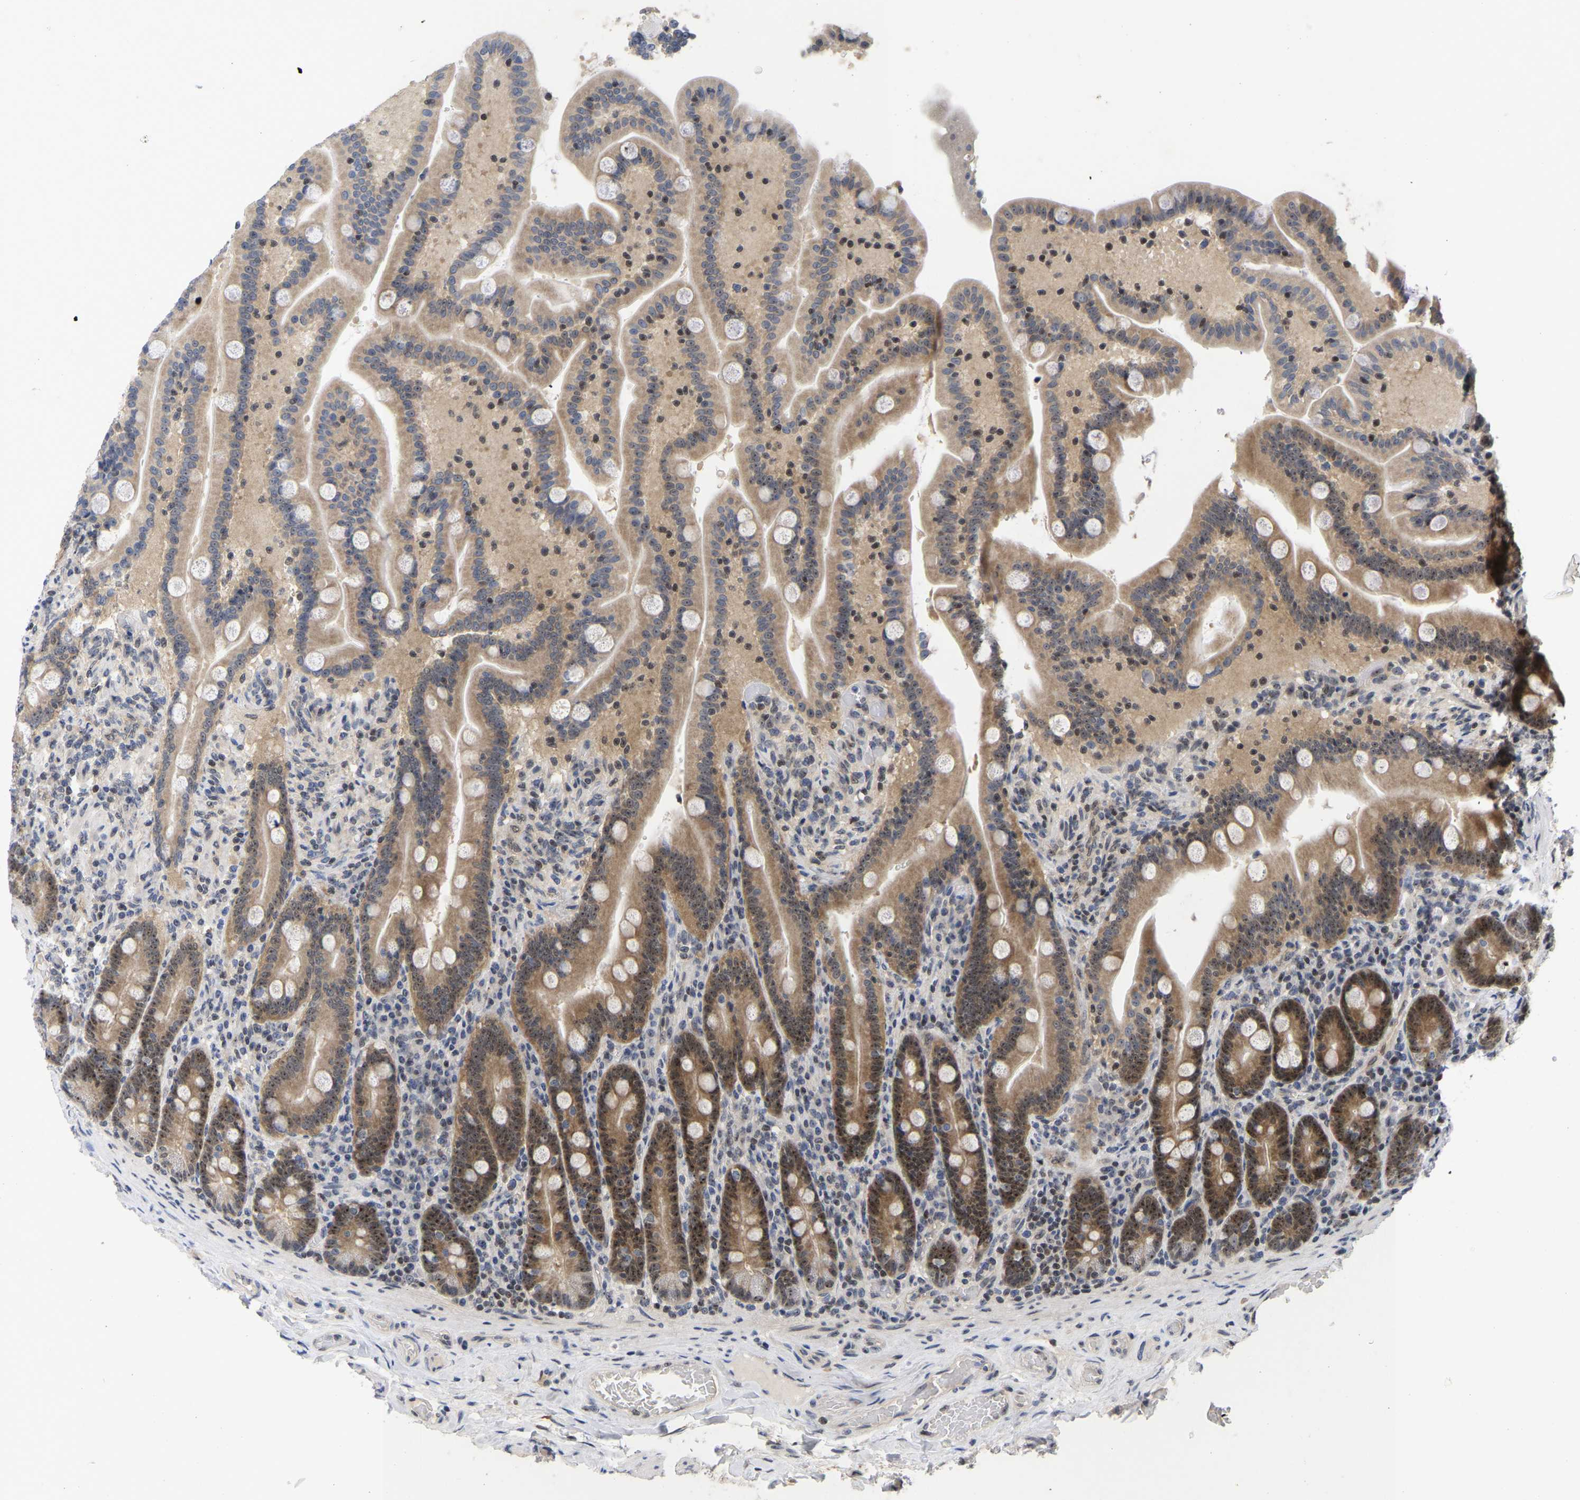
{"staining": {"intensity": "strong", "quantity": "25%-75%", "location": "cytoplasmic/membranous,nuclear"}, "tissue": "duodenum", "cell_type": "Glandular cells", "image_type": "normal", "snomed": [{"axis": "morphology", "description": "Normal tissue, NOS"}, {"axis": "topography", "description": "Duodenum"}], "caption": "Immunohistochemistry (IHC) micrograph of benign duodenum stained for a protein (brown), which exhibits high levels of strong cytoplasmic/membranous,nuclear positivity in approximately 25%-75% of glandular cells.", "gene": "NLE1", "patient": {"sex": "male", "age": 54}}